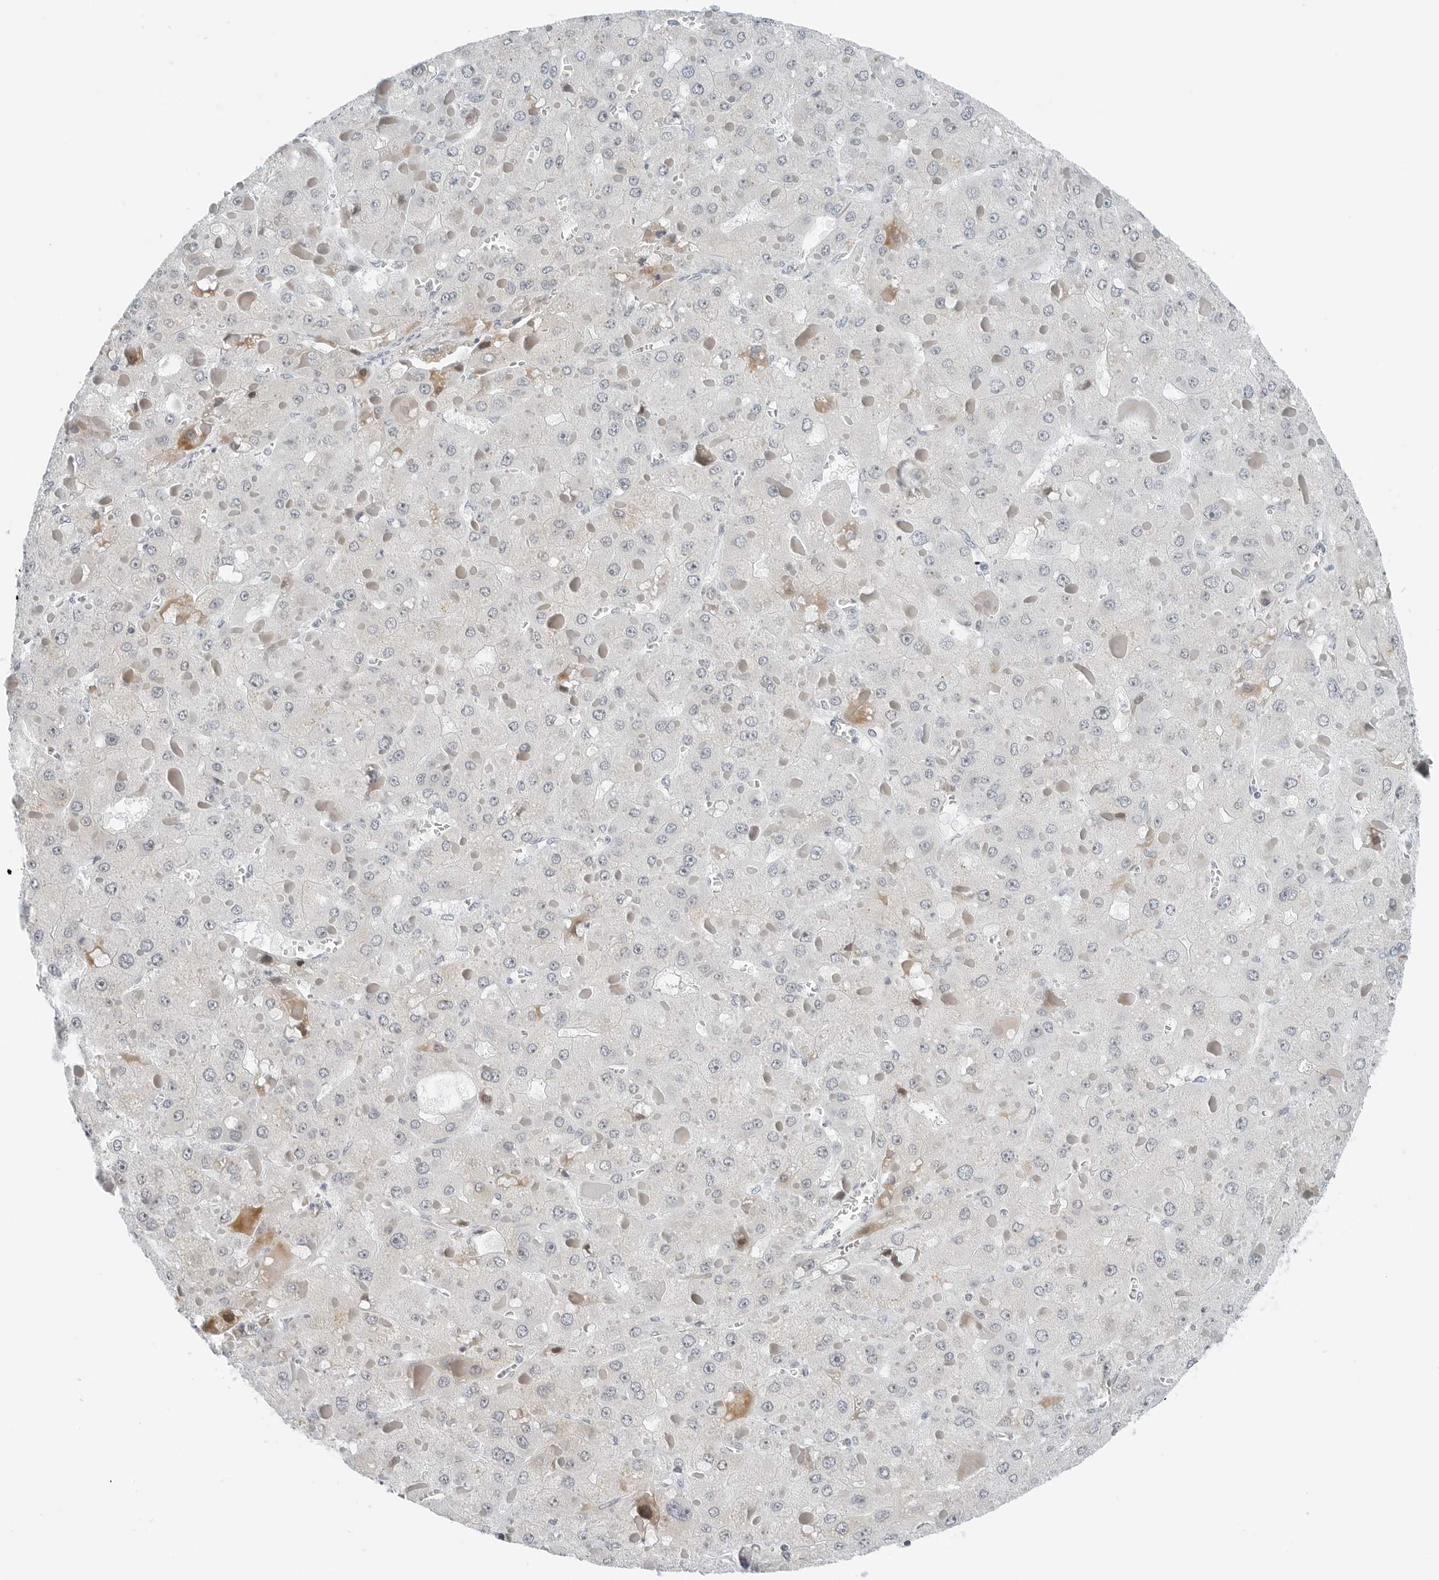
{"staining": {"intensity": "negative", "quantity": "none", "location": "none"}, "tissue": "liver cancer", "cell_type": "Tumor cells", "image_type": "cancer", "snomed": [{"axis": "morphology", "description": "Carcinoma, Hepatocellular, NOS"}, {"axis": "topography", "description": "Liver"}], "caption": "IHC of human liver cancer (hepatocellular carcinoma) reveals no positivity in tumor cells.", "gene": "NTMT2", "patient": {"sex": "female", "age": 73}}